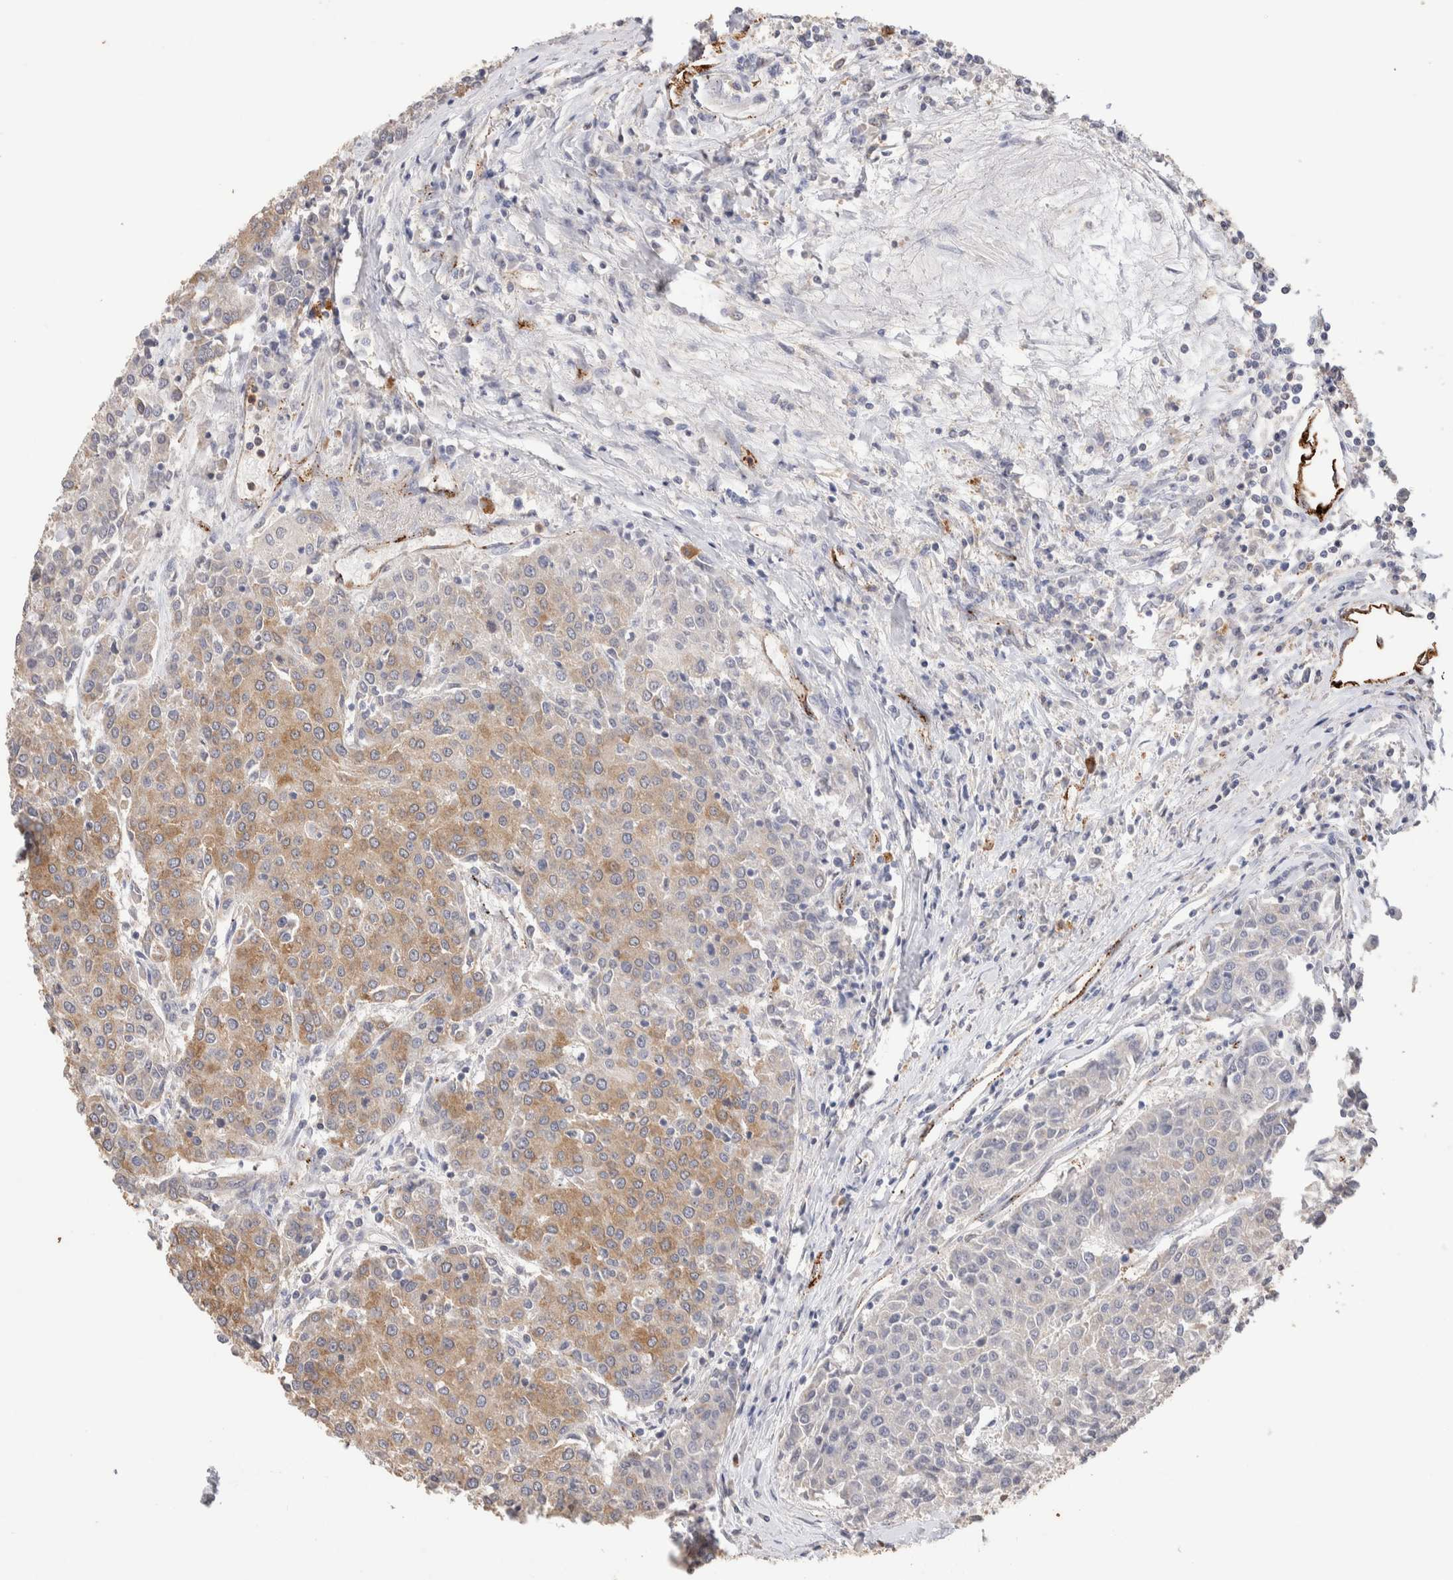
{"staining": {"intensity": "weak", "quantity": "25%-75%", "location": "cytoplasmic/membranous"}, "tissue": "urothelial cancer", "cell_type": "Tumor cells", "image_type": "cancer", "snomed": [{"axis": "morphology", "description": "Urothelial carcinoma, High grade"}, {"axis": "topography", "description": "Urinary bladder"}], "caption": "A photomicrograph of urothelial cancer stained for a protein shows weak cytoplasmic/membranous brown staining in tumor cells.", "gene": "NSMAF", "patient": {"sex": "female", "age": 85}}